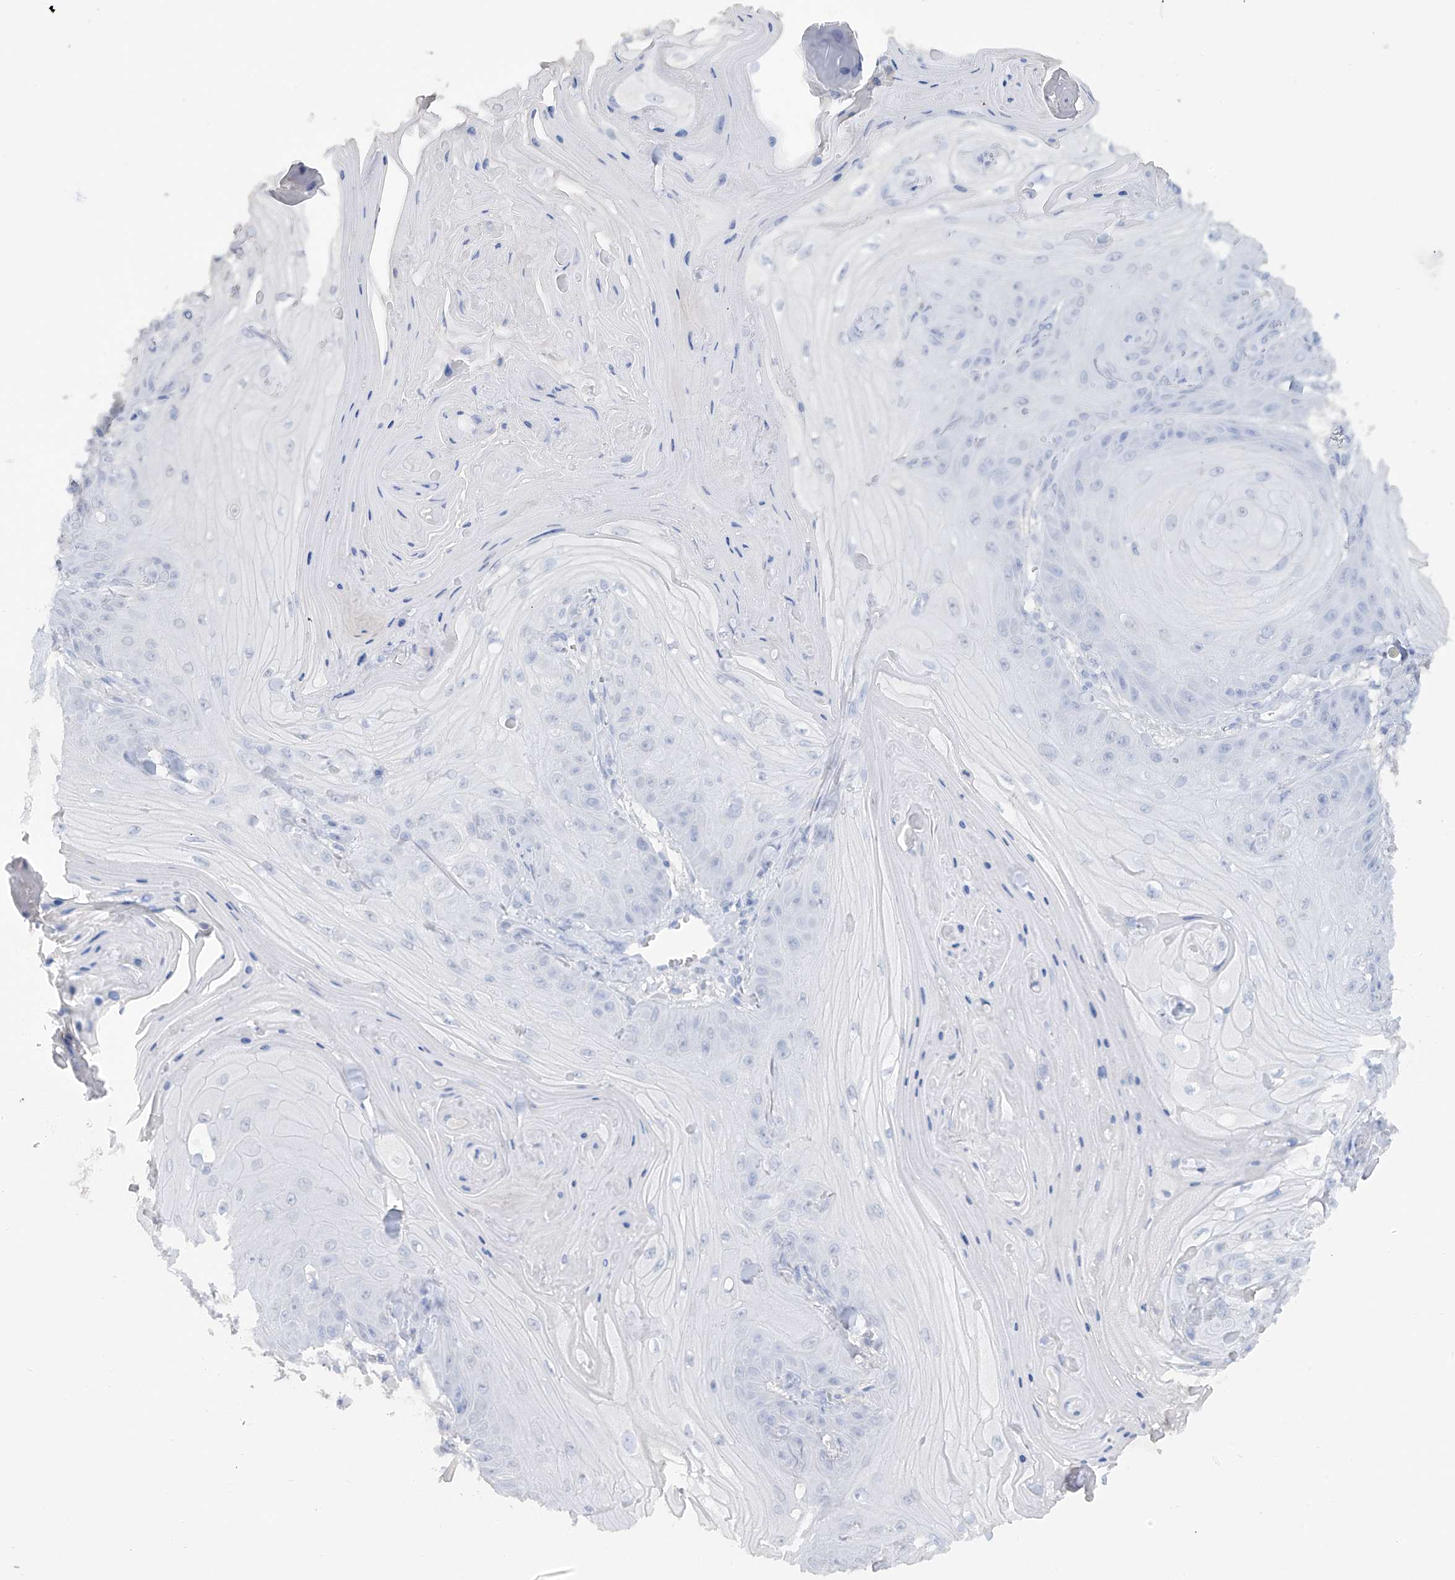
{"staining": {"intensity": "negative", "quantity": "none", "location": "none"}, "tissue": "skin cancer", "cell_type": "Tumor cells", "image_type": "cancer", "snomed": [{"axis": "morphology", "description": "Squamous cell carcinoma, NOS"}, {"axis": "topography", "description": "Skin"}], "caption": "Tumor cells are negative for brown protein staining in skin cancer (squamous cell carcinoma).", "gene": "HAS3", "patient": {"sex": "male", "age": 74}}